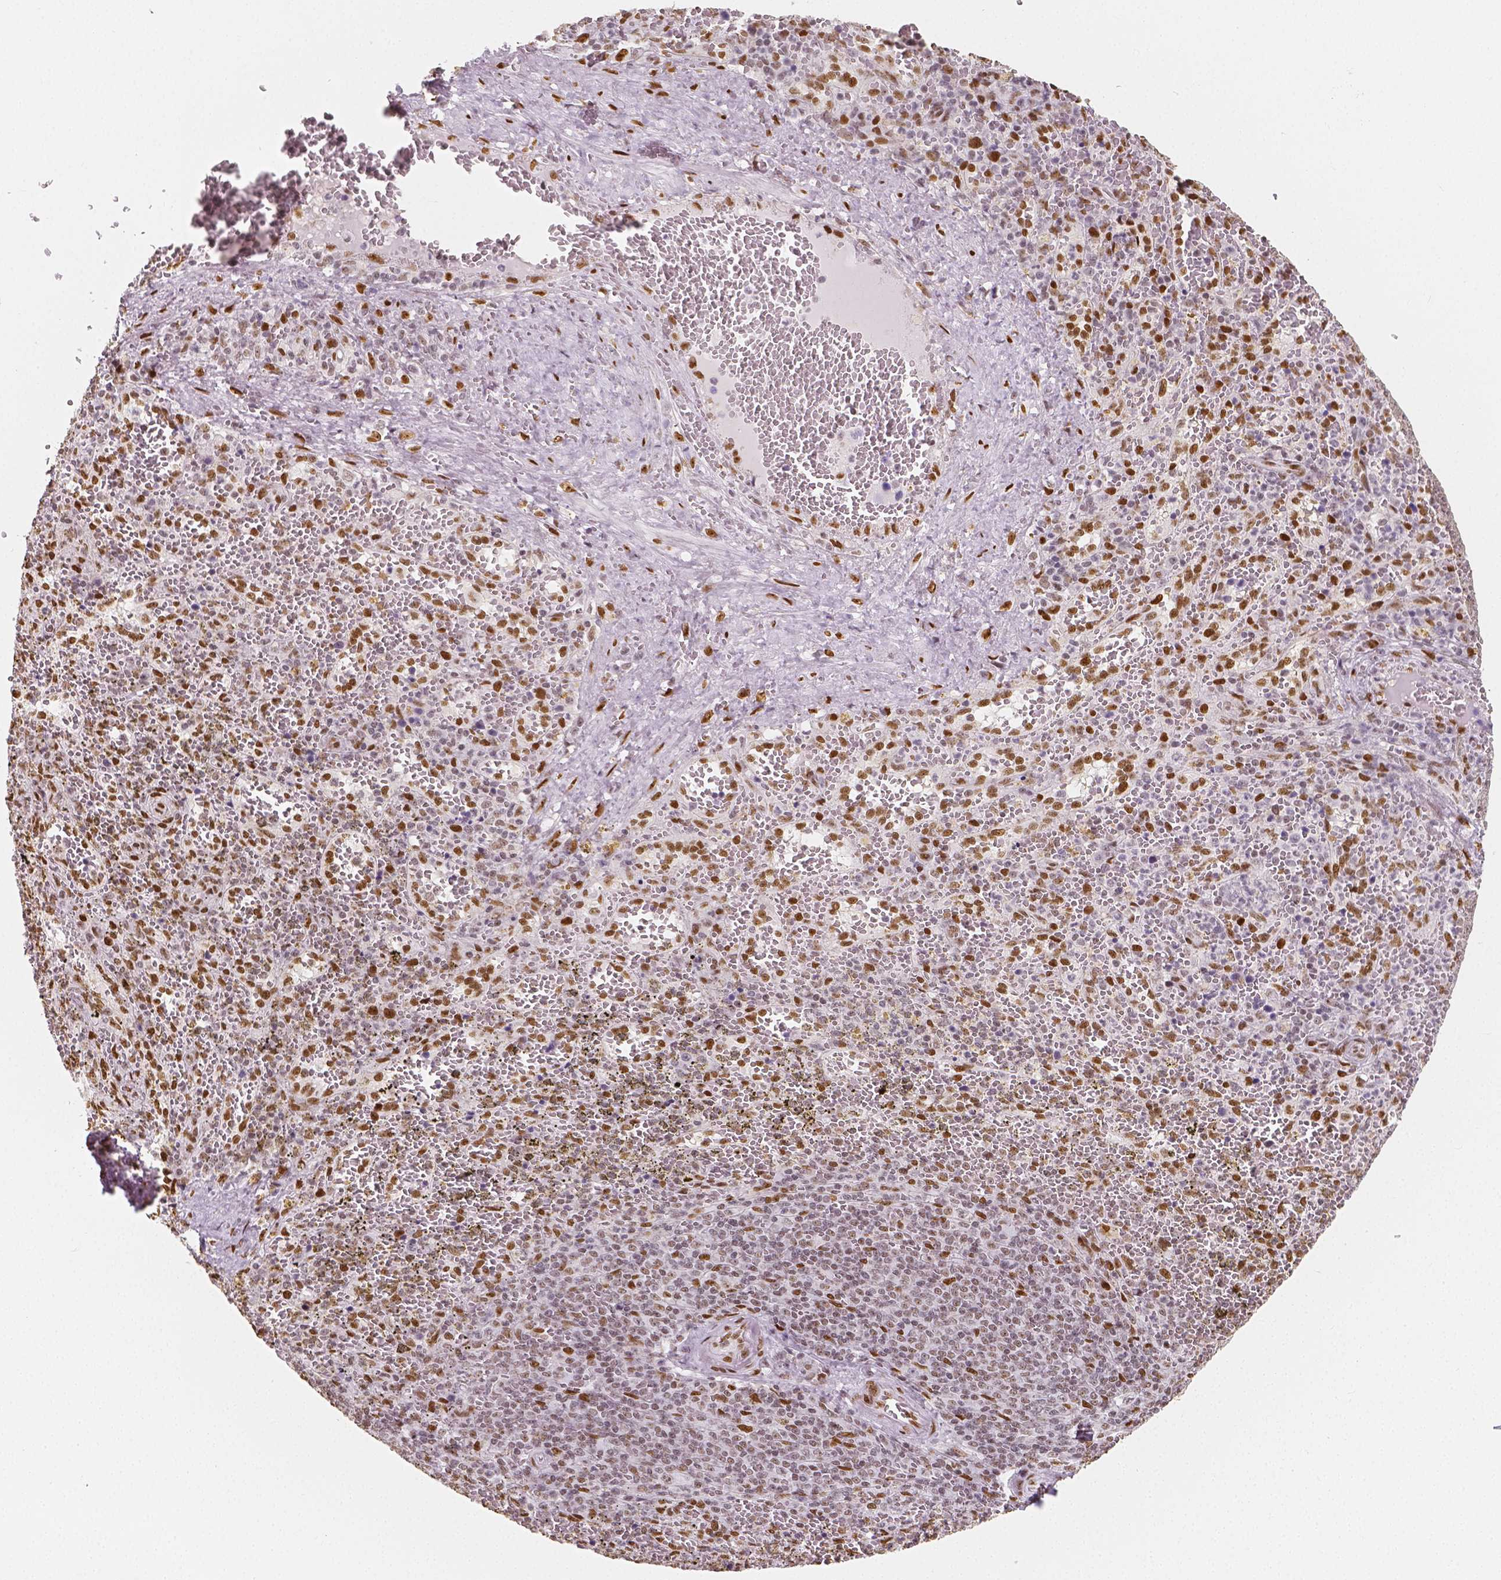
{"staining": {"intensity": "moderate", "quantity": "25%-75%", "location": "nuclear"}, "tissue": "spleen", "cell_type": "Cells in red pulp", "image_type": "normal", "snomed": [{"axis": "morphology", "description": "Normal tissue, NOS"}, {"axis": "topography", "description": "Spleen"}], "caption": "IHC histopathology image of unremarkable human spleen stained for a protein (brown), which shows medium levels of moderate nuclear positivity in about 25%-75% of cells in red pulp.", "gene": "NUCKS1", "patient": {"sex": "female", "age": 50}}